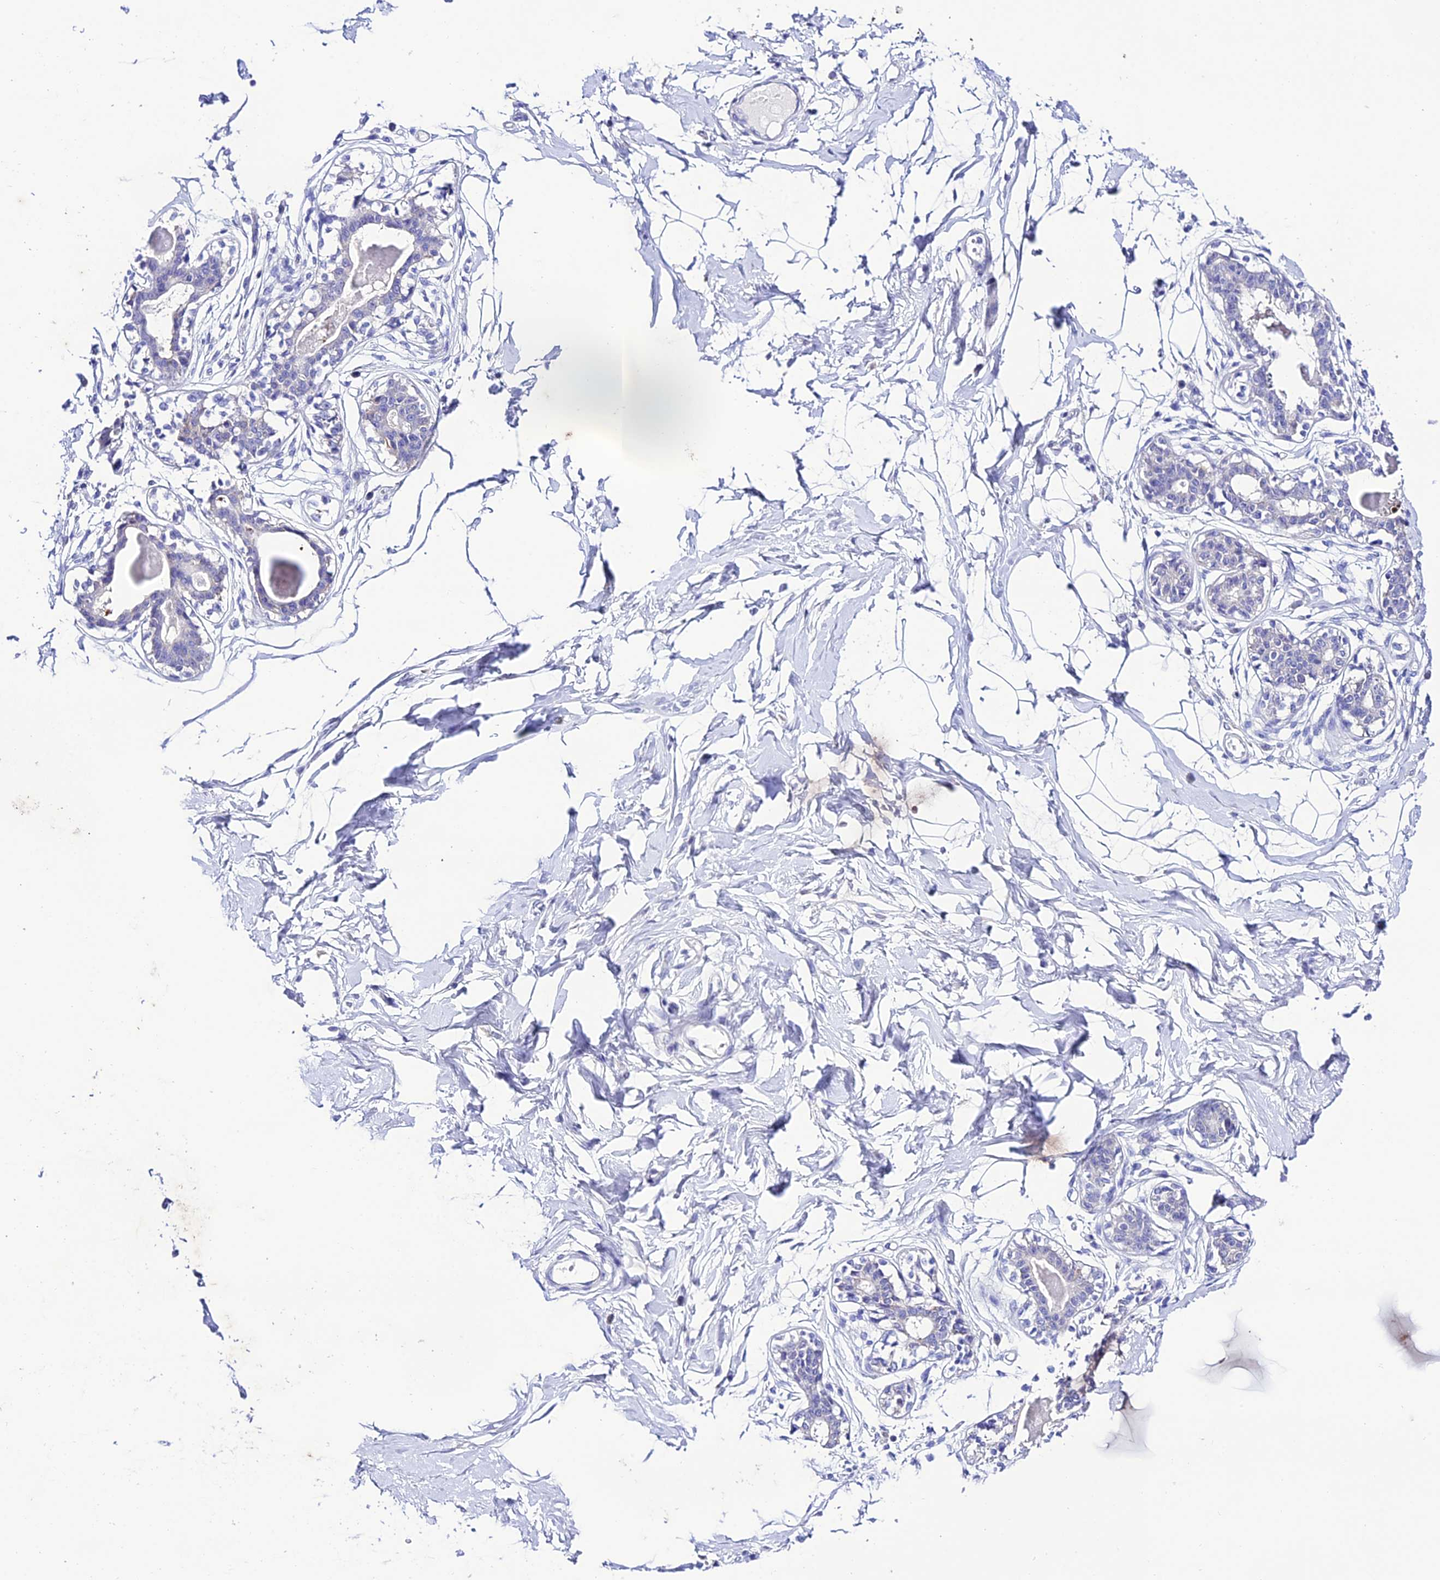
{"staining": {"intensity": "negative", "quantity": "none", "location": "none"}, "tissue": "breast", "cell_type": "Adipocytes", "image_type": "normal", "snomed": [{"axis": "morphology", "description": "Normal tissue, NOS"}, {"axis": "topography", "description": "Breast"}], "caption": "High power microscopy histopathology image of an immunohistochemistry micrograph of unremarkable breast, revealing no significant expression in adipocytes.", "gene": "NLRP6", "patient": {"sex": "female", "age": 45}}